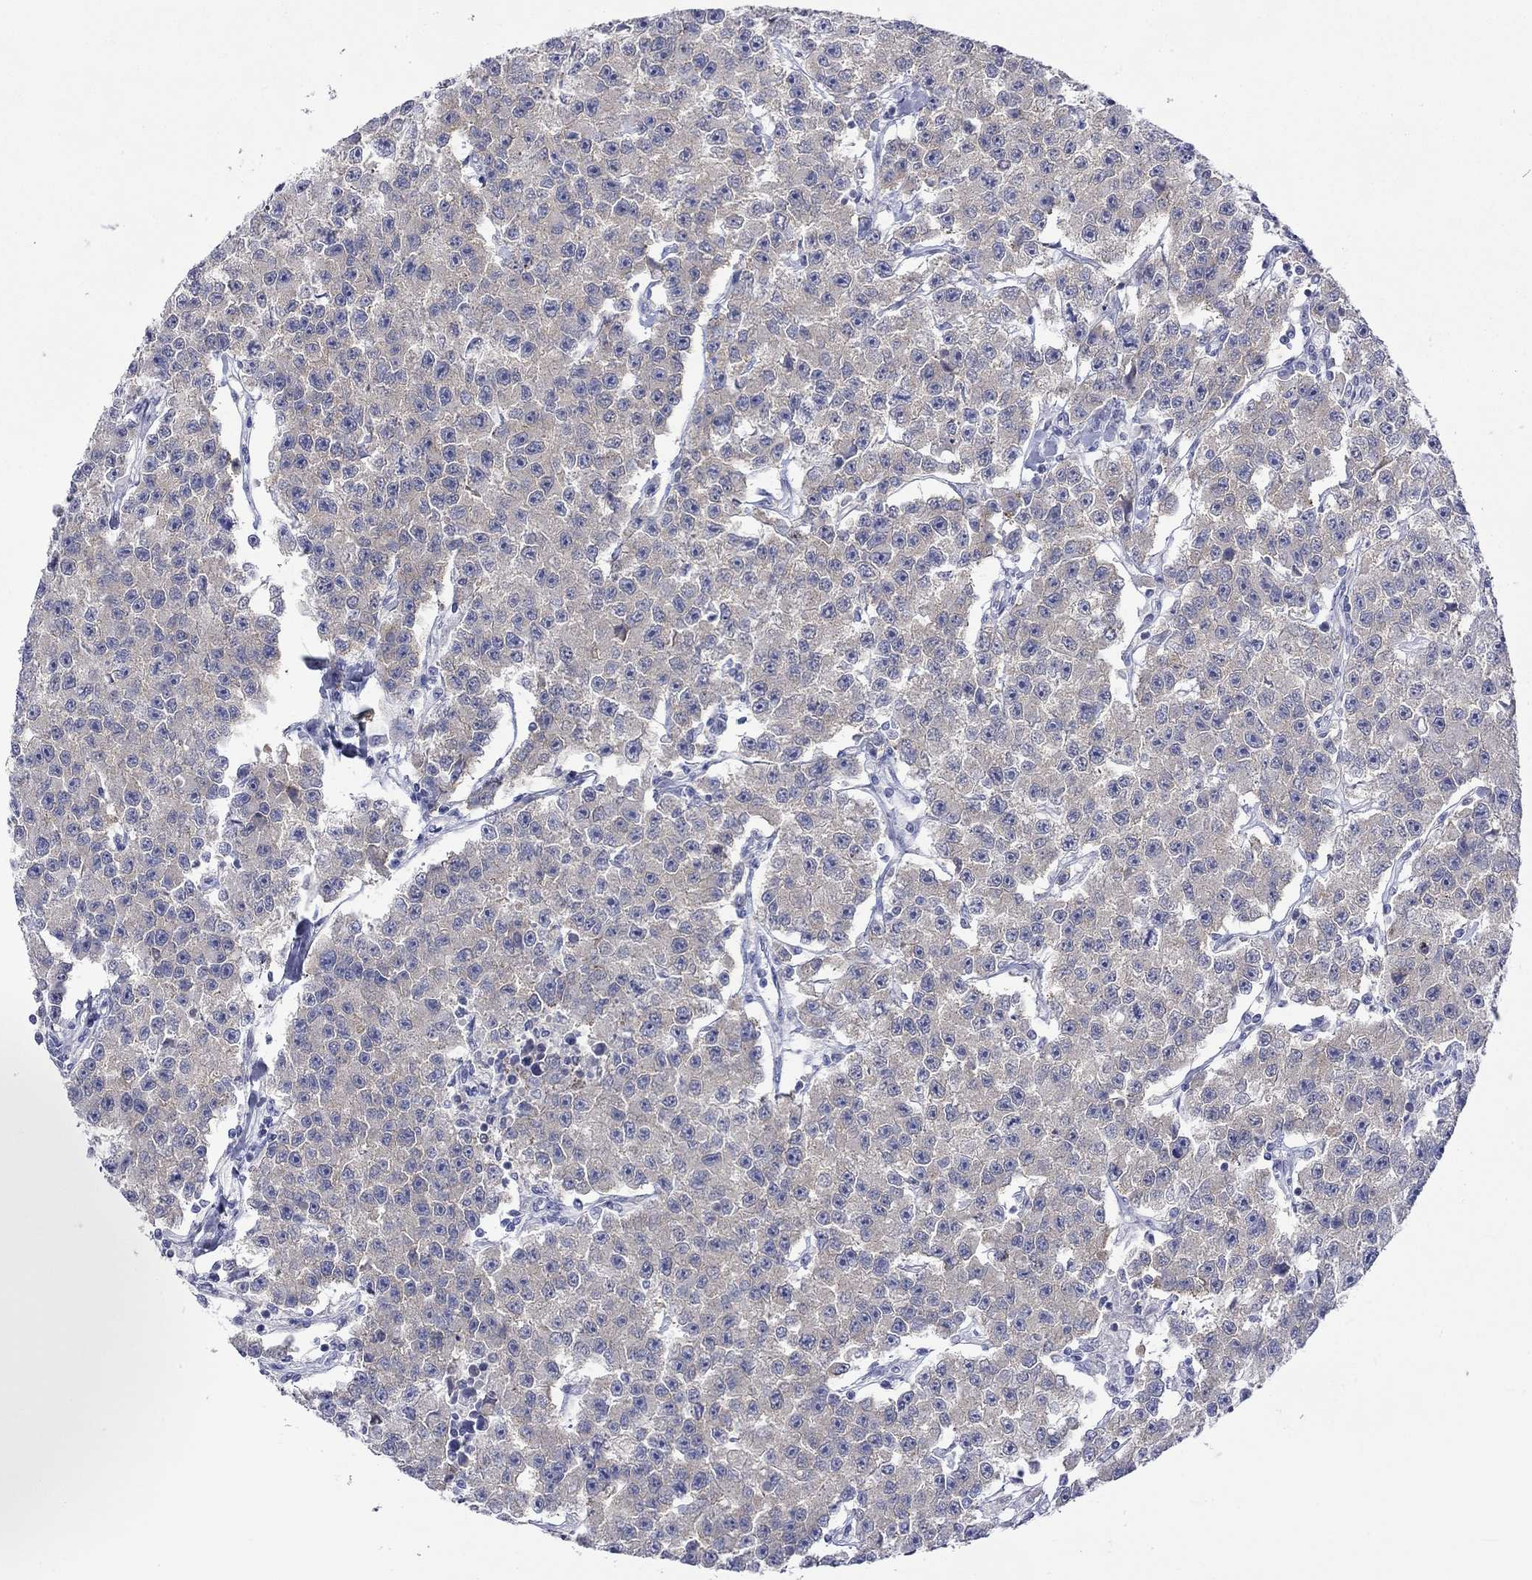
{"staining": {"intensity": "negative", "quantity": "none", "location": "none"}, "tissue": "testis cancer", "cell_type": "Tumor cells", "image_type": "cancer", "snomed": [{"axis": "morphology", "description": "Seminoma, NOS"}, {"axis": "topography", "description": "Testis"}], "caption": "Immunohistochemical staining of testis cancer displays no significant expression in tumor cells.", "gene": "CERS1", "patient": {"sex": "male", "age": 59}}